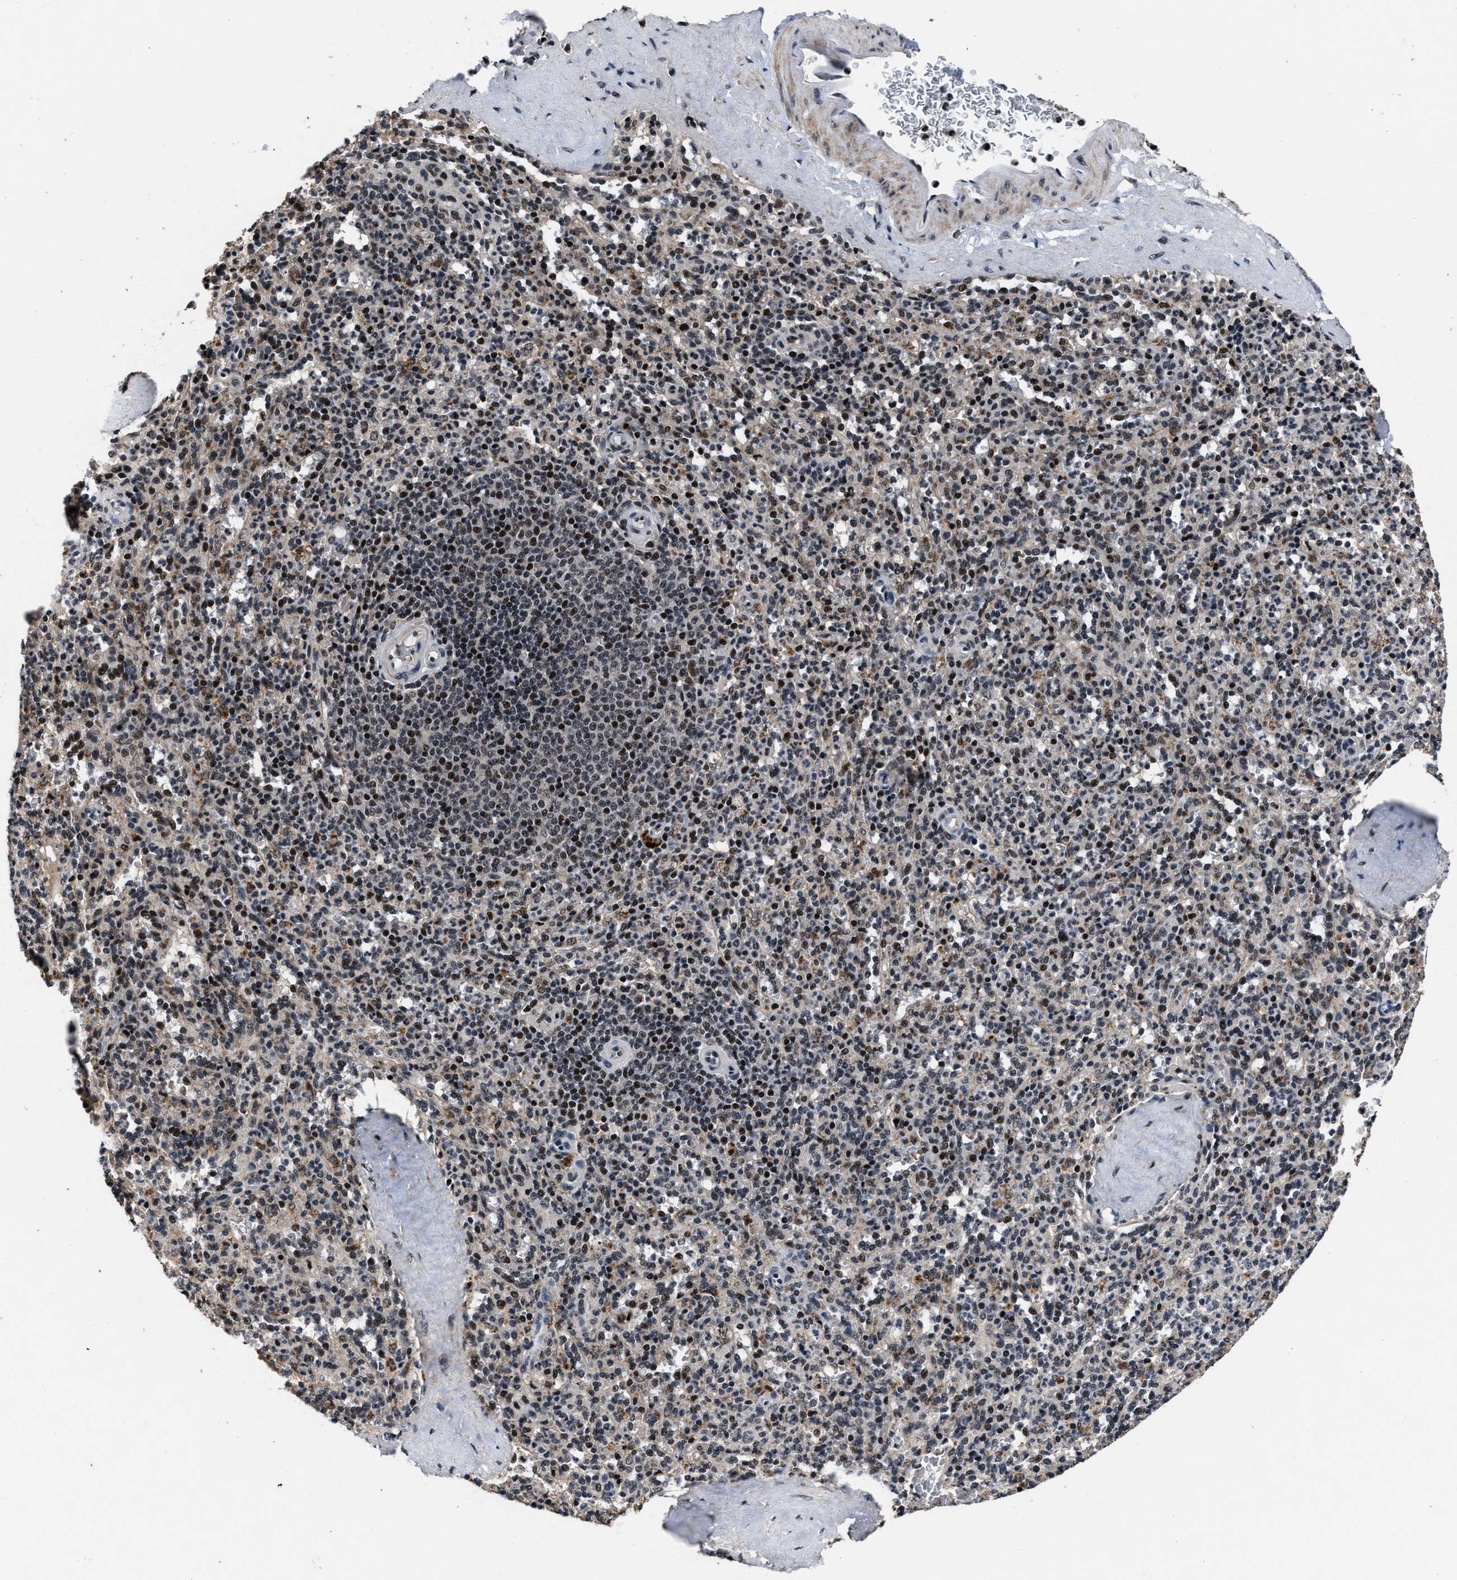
{"staining": {"intensity": "moderate", "quantity": "25%-75%", "location": "nuclear"}, "tissue": "spleen", "cell_type": "Cells in red pulp", "image_type": "normal", "snomed": [{"axis": "morphology", "description": "Normal tissue, NOS"}, {"axis": "topography", "description": "Spleen"}], "caption": "DAB immunohistochemical staining of normal human spleen displays moderate nuclear protein expression in approximately 25%-75% of cells in red pulp.", "gene": "ZNF233", "patient": {"sex": "male", "age": 36}}